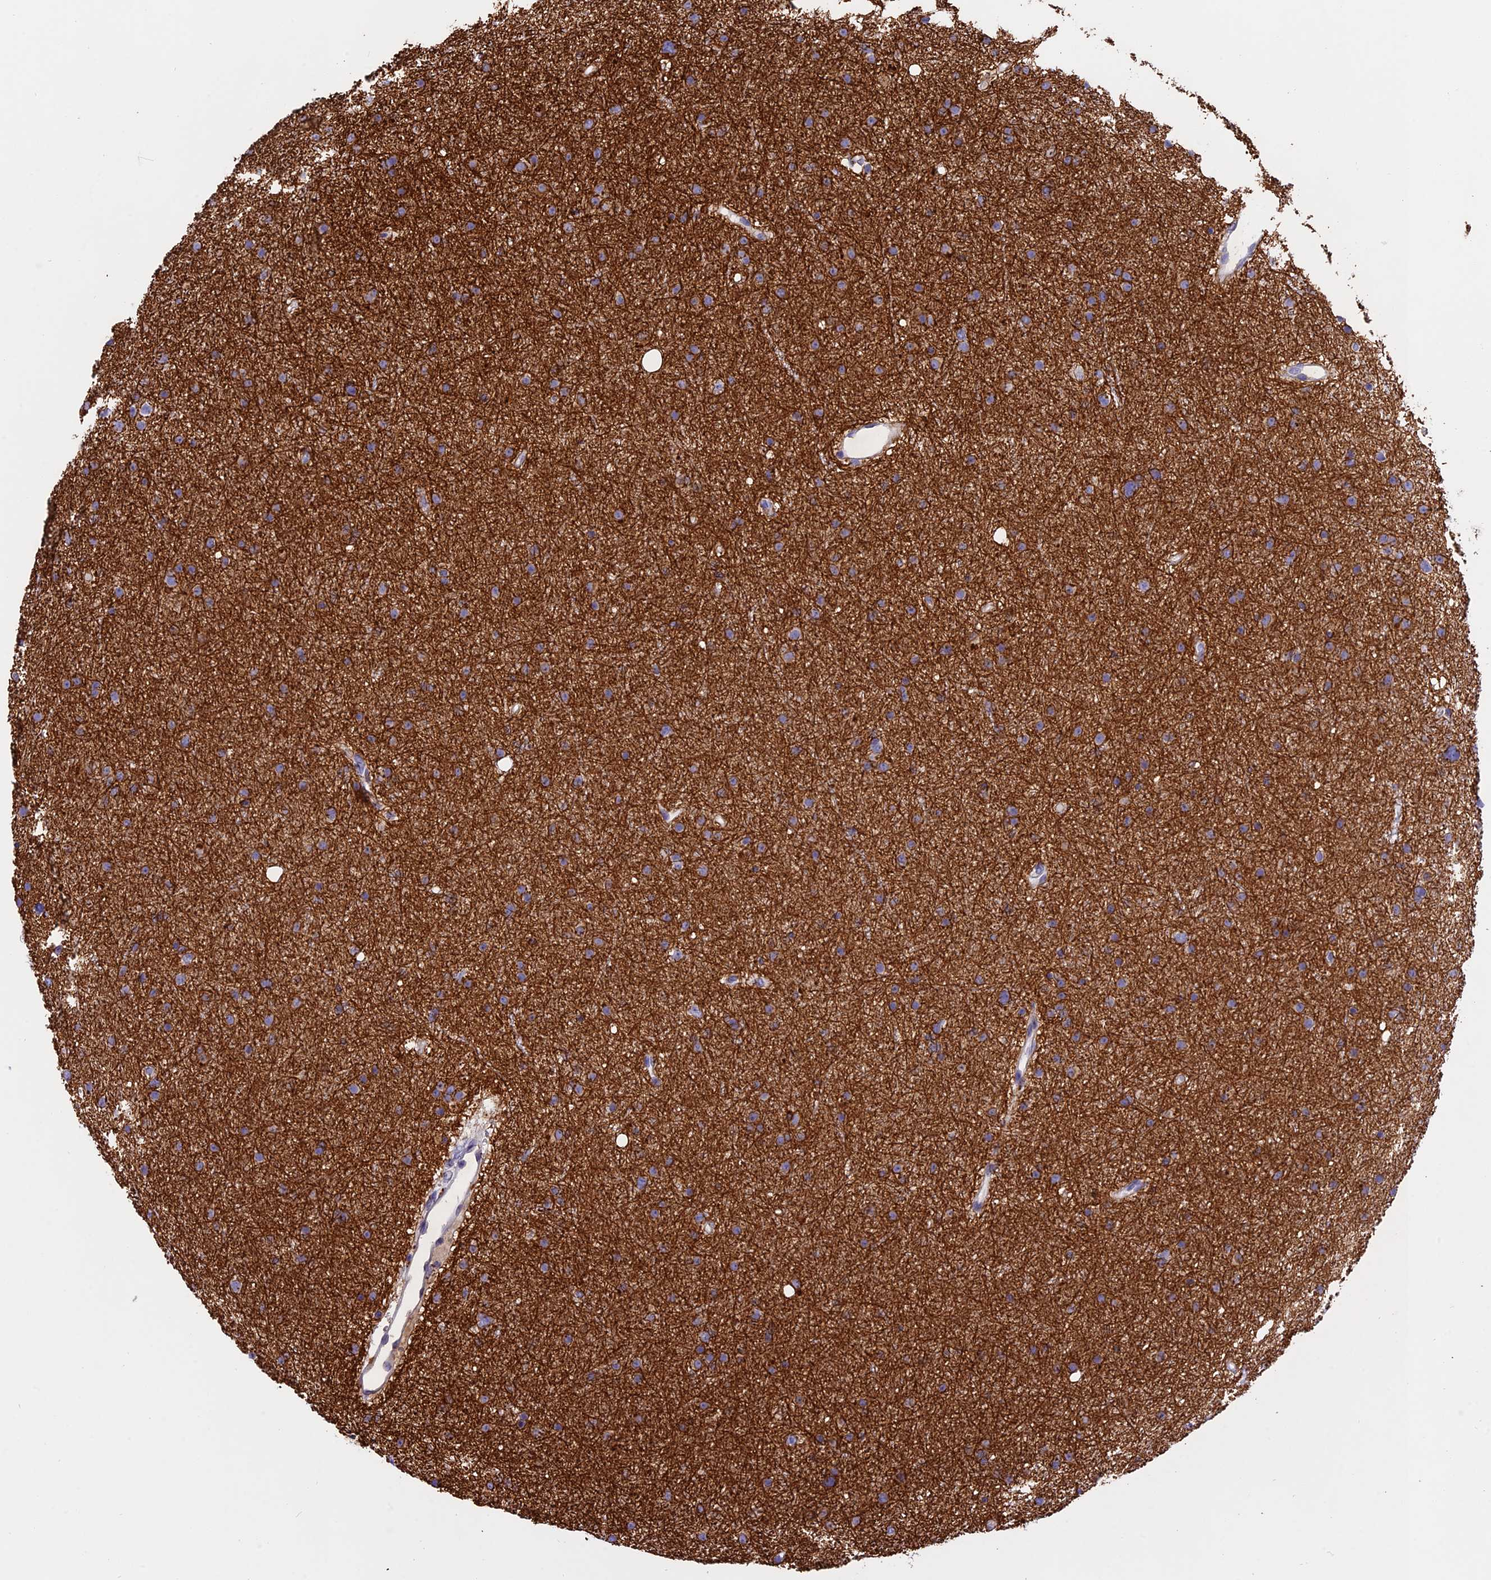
{"staining": {"intensity": "negative", "quantity": "none", "location": "none"}, "tissue": "glioma", "cell_type": "Tumor cells", "image_type": "cancer", "snomed": [{"axis": "morphology", "description": "Glioma, malignant, Low grade"}, {"axis": "topography", "description": "Cerebral cortex"}], "caption": "Tumor cells show no significant staining in malignant low-grade glioma. (Brightfield microscopy of DAB (3,3'-diaminobenzidine) IHC at high magnification).", "gene": "C17orf67", "patient": {"sex": "female", "age": 39}}